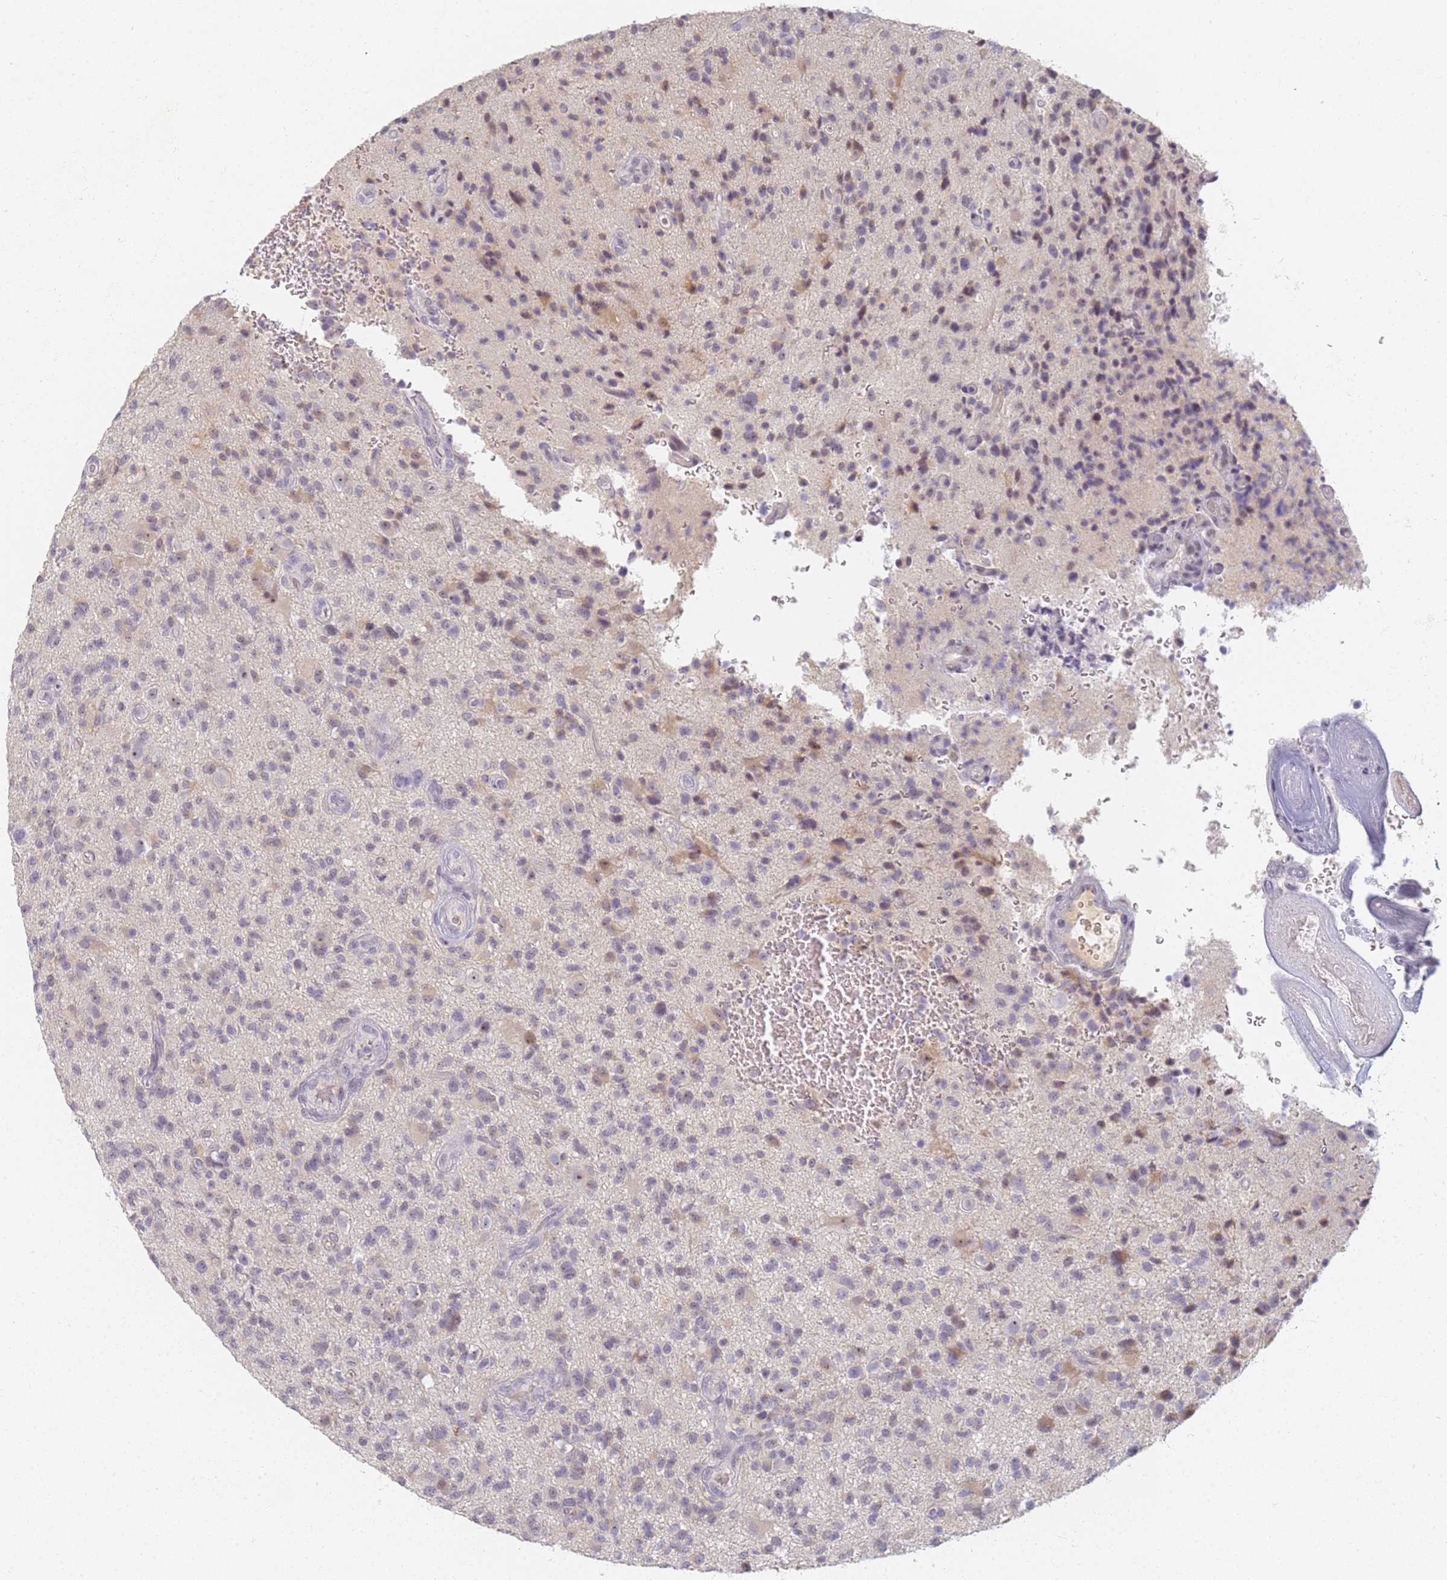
{"staining": {"intensity": "negative", "quantity": "none", "location": "none"}, "tissue": "glioma", "cell_type": "Tumor cells", "image_type": "cancer", "snomed": [{"axis": "morphology", "description": "Glioma, malignant, High grade"}, {"axis": "topography", "description": "Brain"}], "caption": "DAB (3,3'-diaminobenzidine) immunohistochemical staining of high-grade glioma (malignant) reveals no significant expression in tumor cells. (DAB (3,3'-diaminobenzidine) immunohistochemistry (IHC) with hematoxylin counter stain).", "gene": "SLC38A9", "patient": {"sex": "male", "age": 47}}